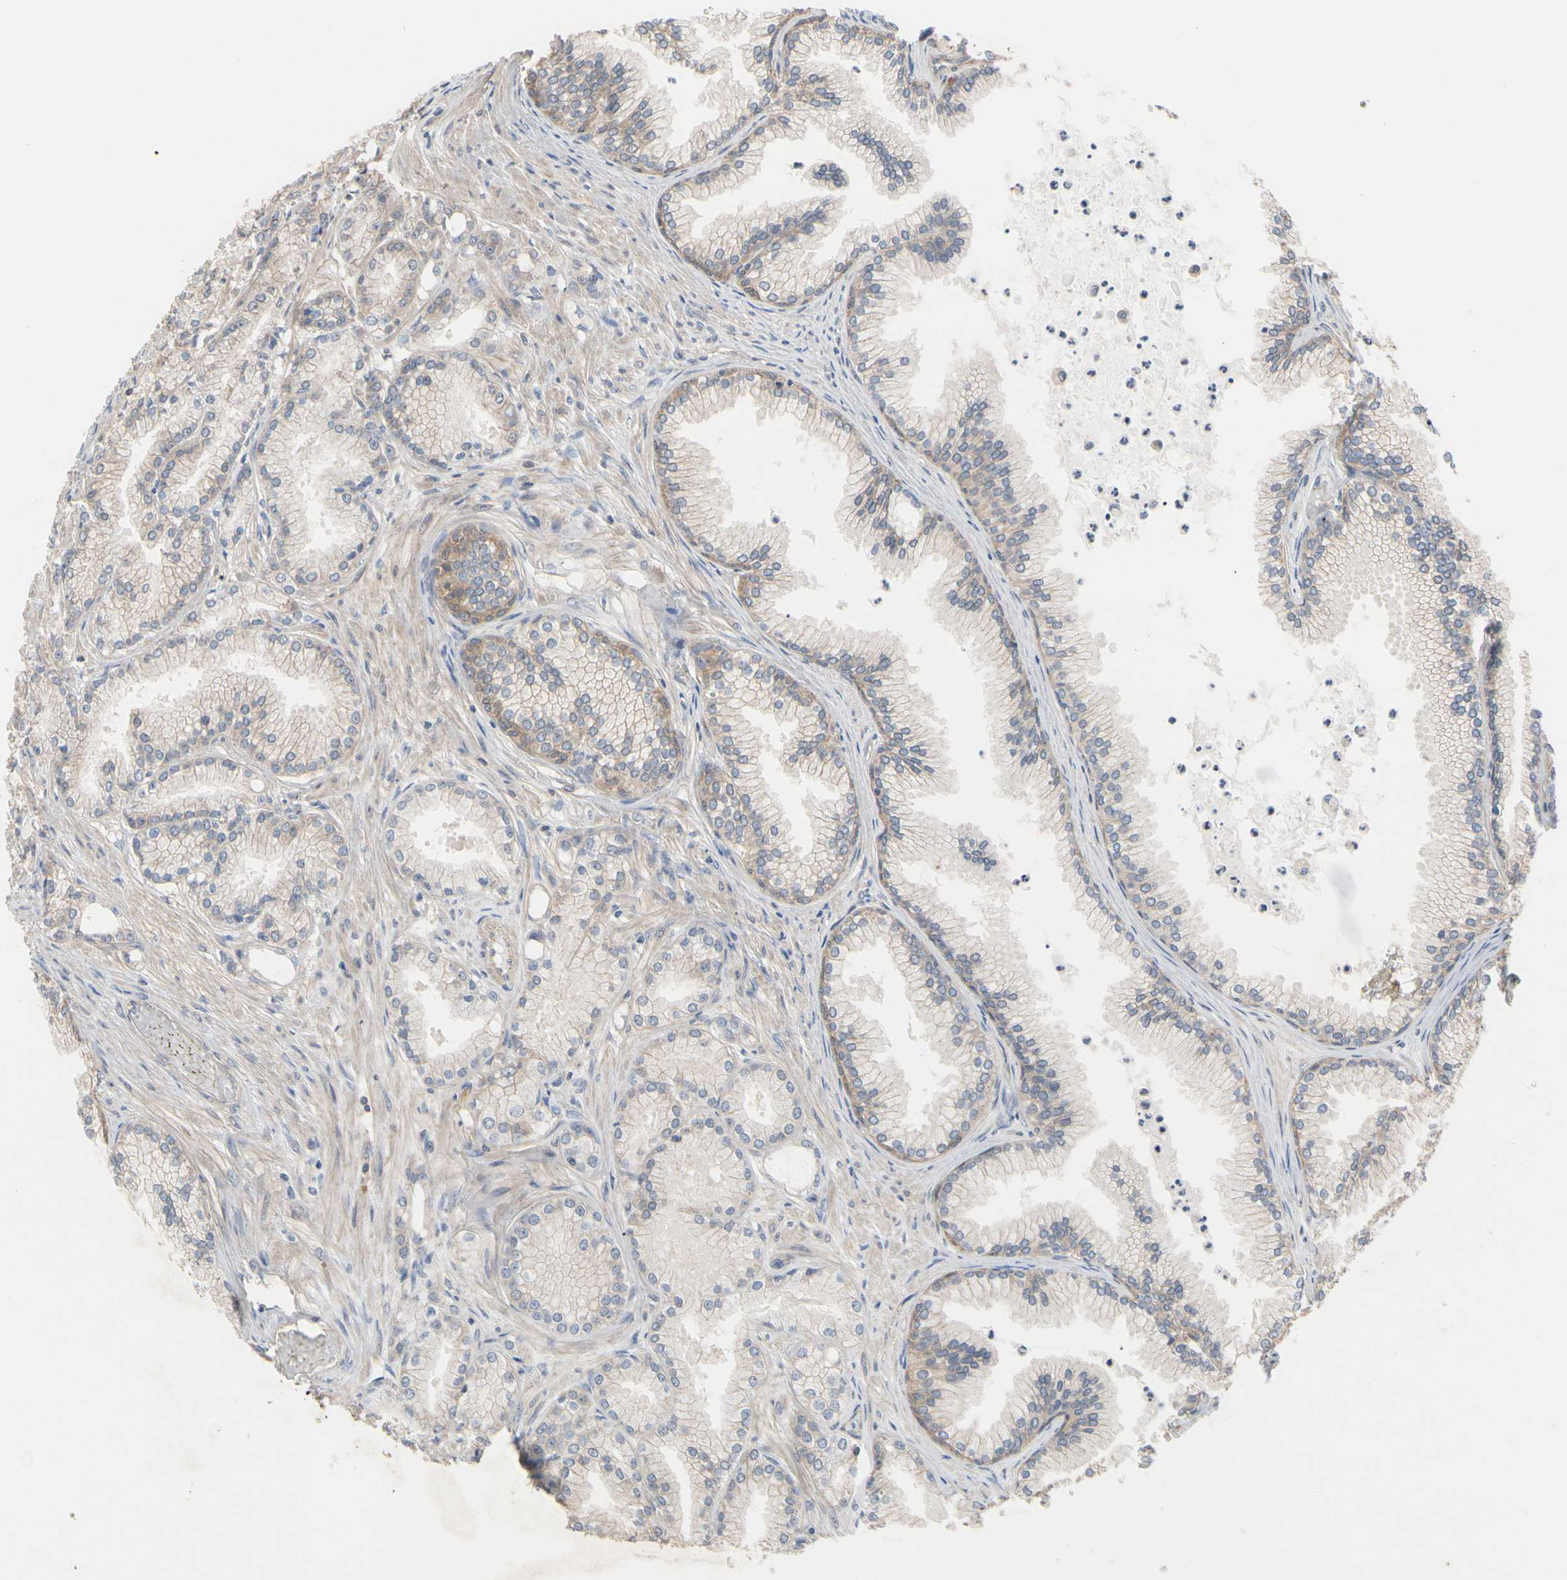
{"staining": {"intensity": "weak", "quantity": "25%-75%", "location": "cytoplasmic/membranous"}, "tissue": "prostate cancer", "cell_type": "Tumor cells", "image_type": "cancer", "snomed": [{"axis": "morphology", "description": "Adenocarcinoma, Low grade"}, {"axis": "topography", "description": "Prostate"}], "caption": "Protein staining by immunohistochemistry displays weak cytoplasmic/membranous staining in about 25%-75% of tumor cells in prostate cancer.", "gene": "DPP8", "patient": {"sex": "male", "age": 72}}